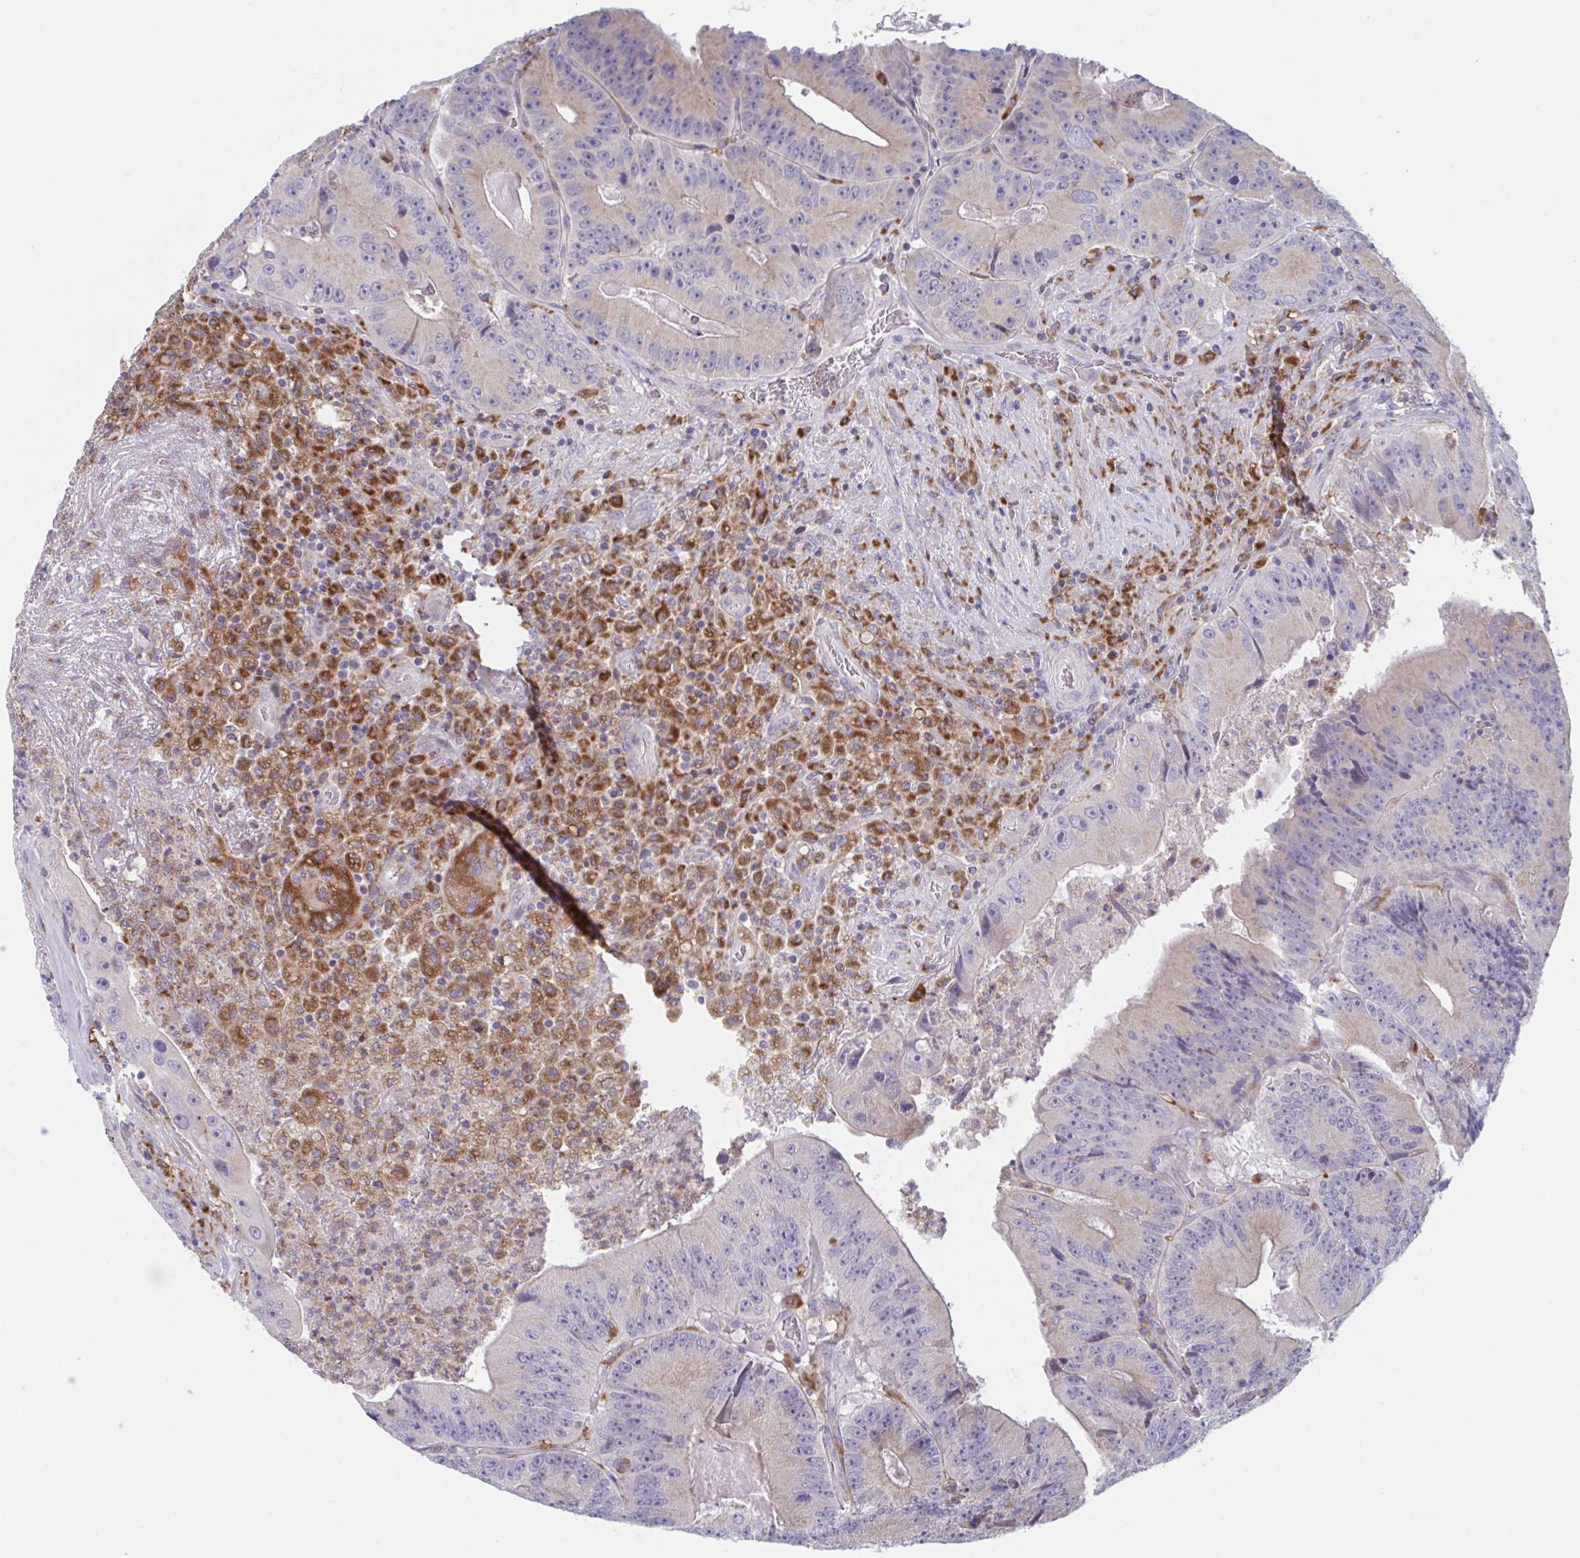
{"staining": {"intensity": "weak", "quantity": "25%-75%", "location": "cytoplasmic/membranous"}, "tissue": "colorectal cancer", "cell_type": "Tumor cells", "image_type": "cancer", "snomed": [{"axis": "morphology", "description": "Adenocarcinoma, NOS"}, {"axis": "topography", "description": "Colon"}], "caption": "Protein staining demonstrates weak cytoplasmic/membranous positivity in about 25%-75% of tumor cells in adenocarcinoma (colorectal). Using DAB (brown) and hematoxylin (blue) stains, captured at high magnification using brightfield microscopy.", "gene": "NIPSNAP1", "patient": {"sex": "female", "age": 86}}